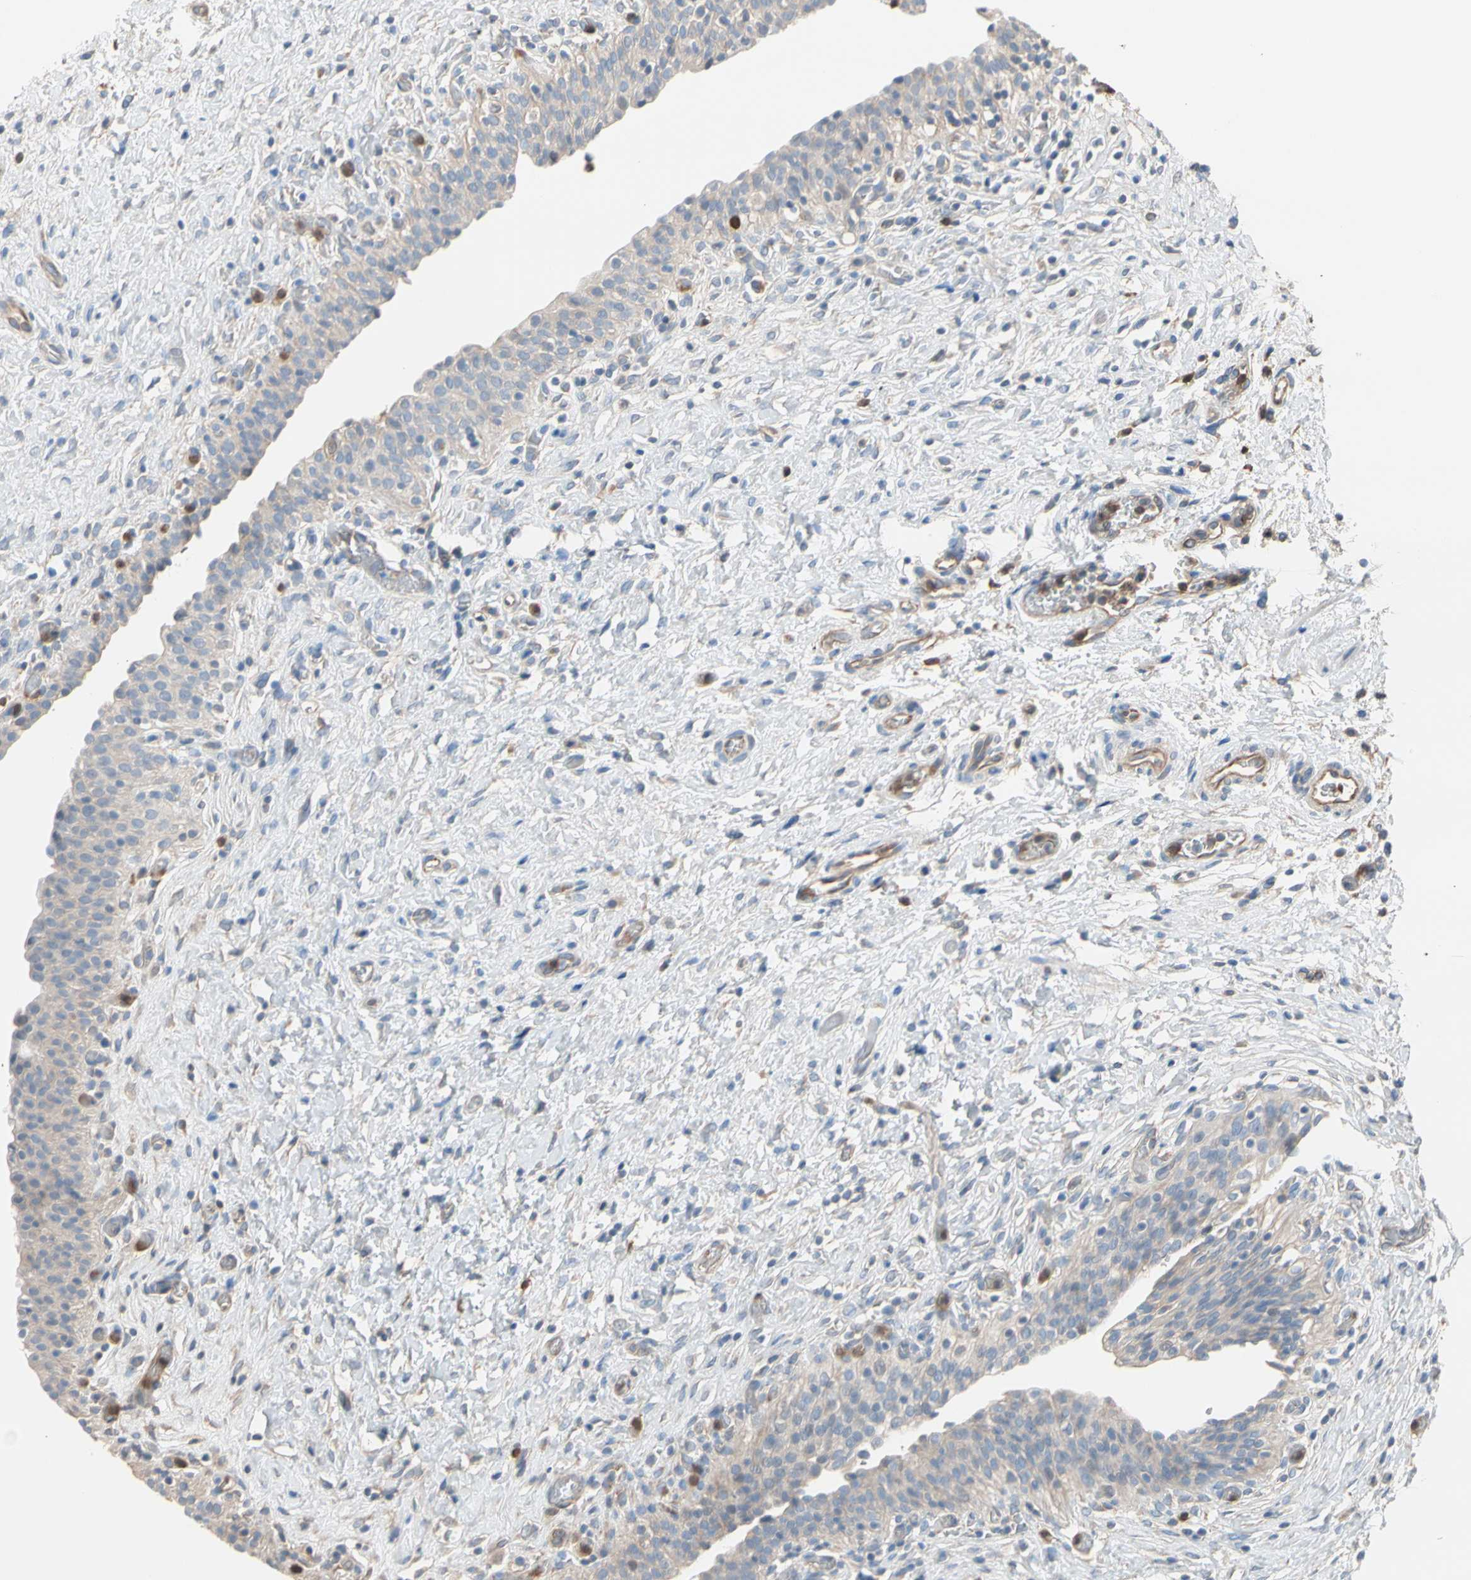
{"staining": {"intensity": "negative", "quantity": "none", "location": "none"}, "tissue": "urinary bladder", "cell_type": "Urothelial cells", "image_type": "normal", "snomed": [{"axis": "morphology", "description": "Normal tissue, NOS"}, {"axis": "topography", "description": "Urinary bladder"}], "caption": "Urinary bladder stained for a protein using IHC shows no staining urothelial cells.", "gene": "BBOX1", "patient": {"sex": "male", "age": 51}}